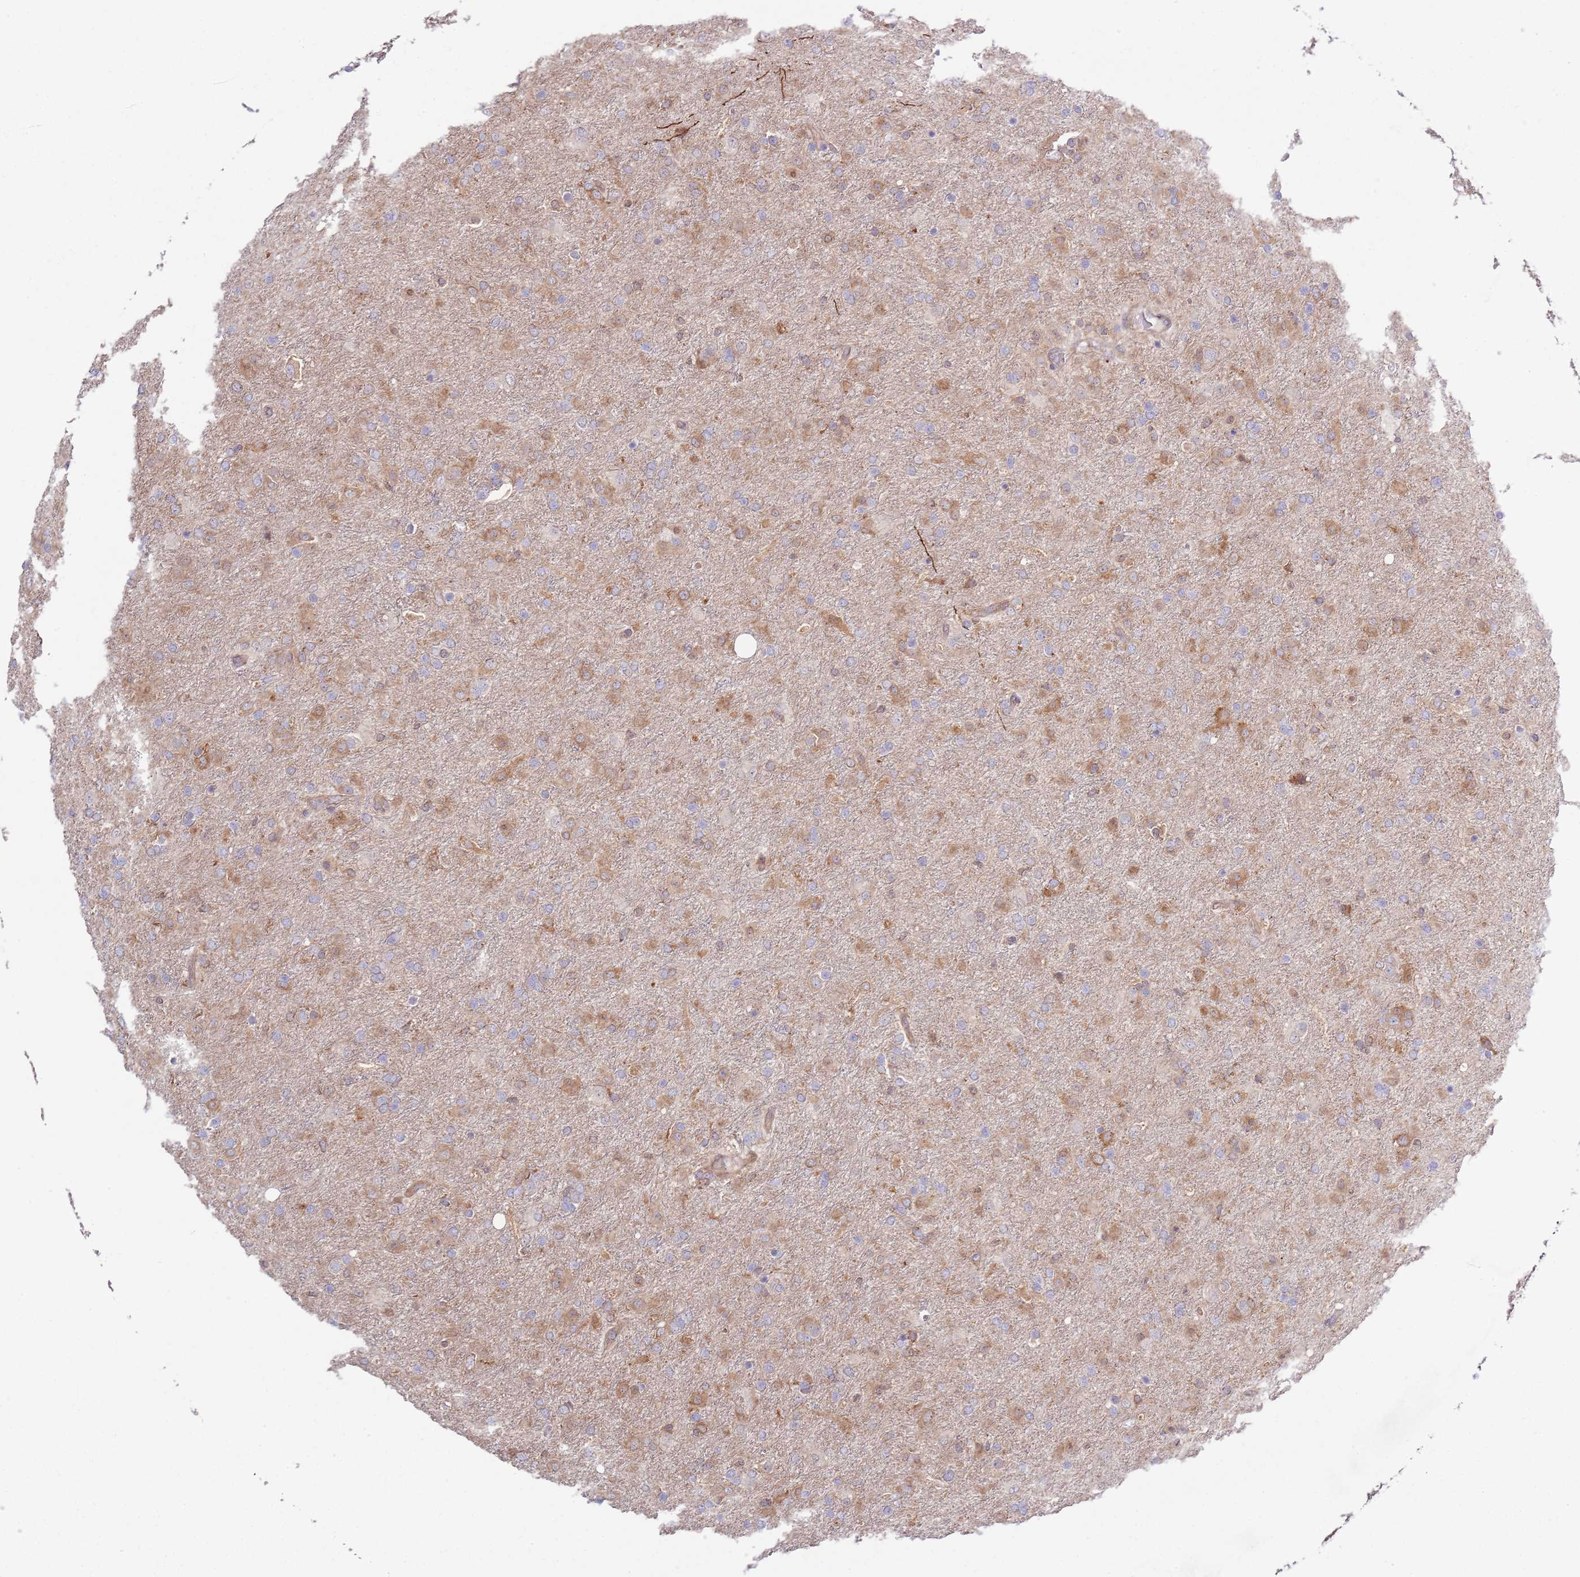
{"staining": {"intensity": "moderate", "quantity": "25%-75%", "location": "cytoplasmic/membranous"}, "tissue": "glioma", "cell_type": "Tumor cells", "image_type": "cancer", "snomed": [{"axis": "morphology", "description": "Glioma, malignant, Low grade"}, {"axis": "topography", "description": "Brain"}], "caption": "Immunohistochemical staining of glioma exhibits medium levels of moderate cytoplasmic/membranous protein positivity in approximately 25%-75% of tumor cells.", "gene": "LPIN2", "patient": {"sex": "male", "age": 65}}